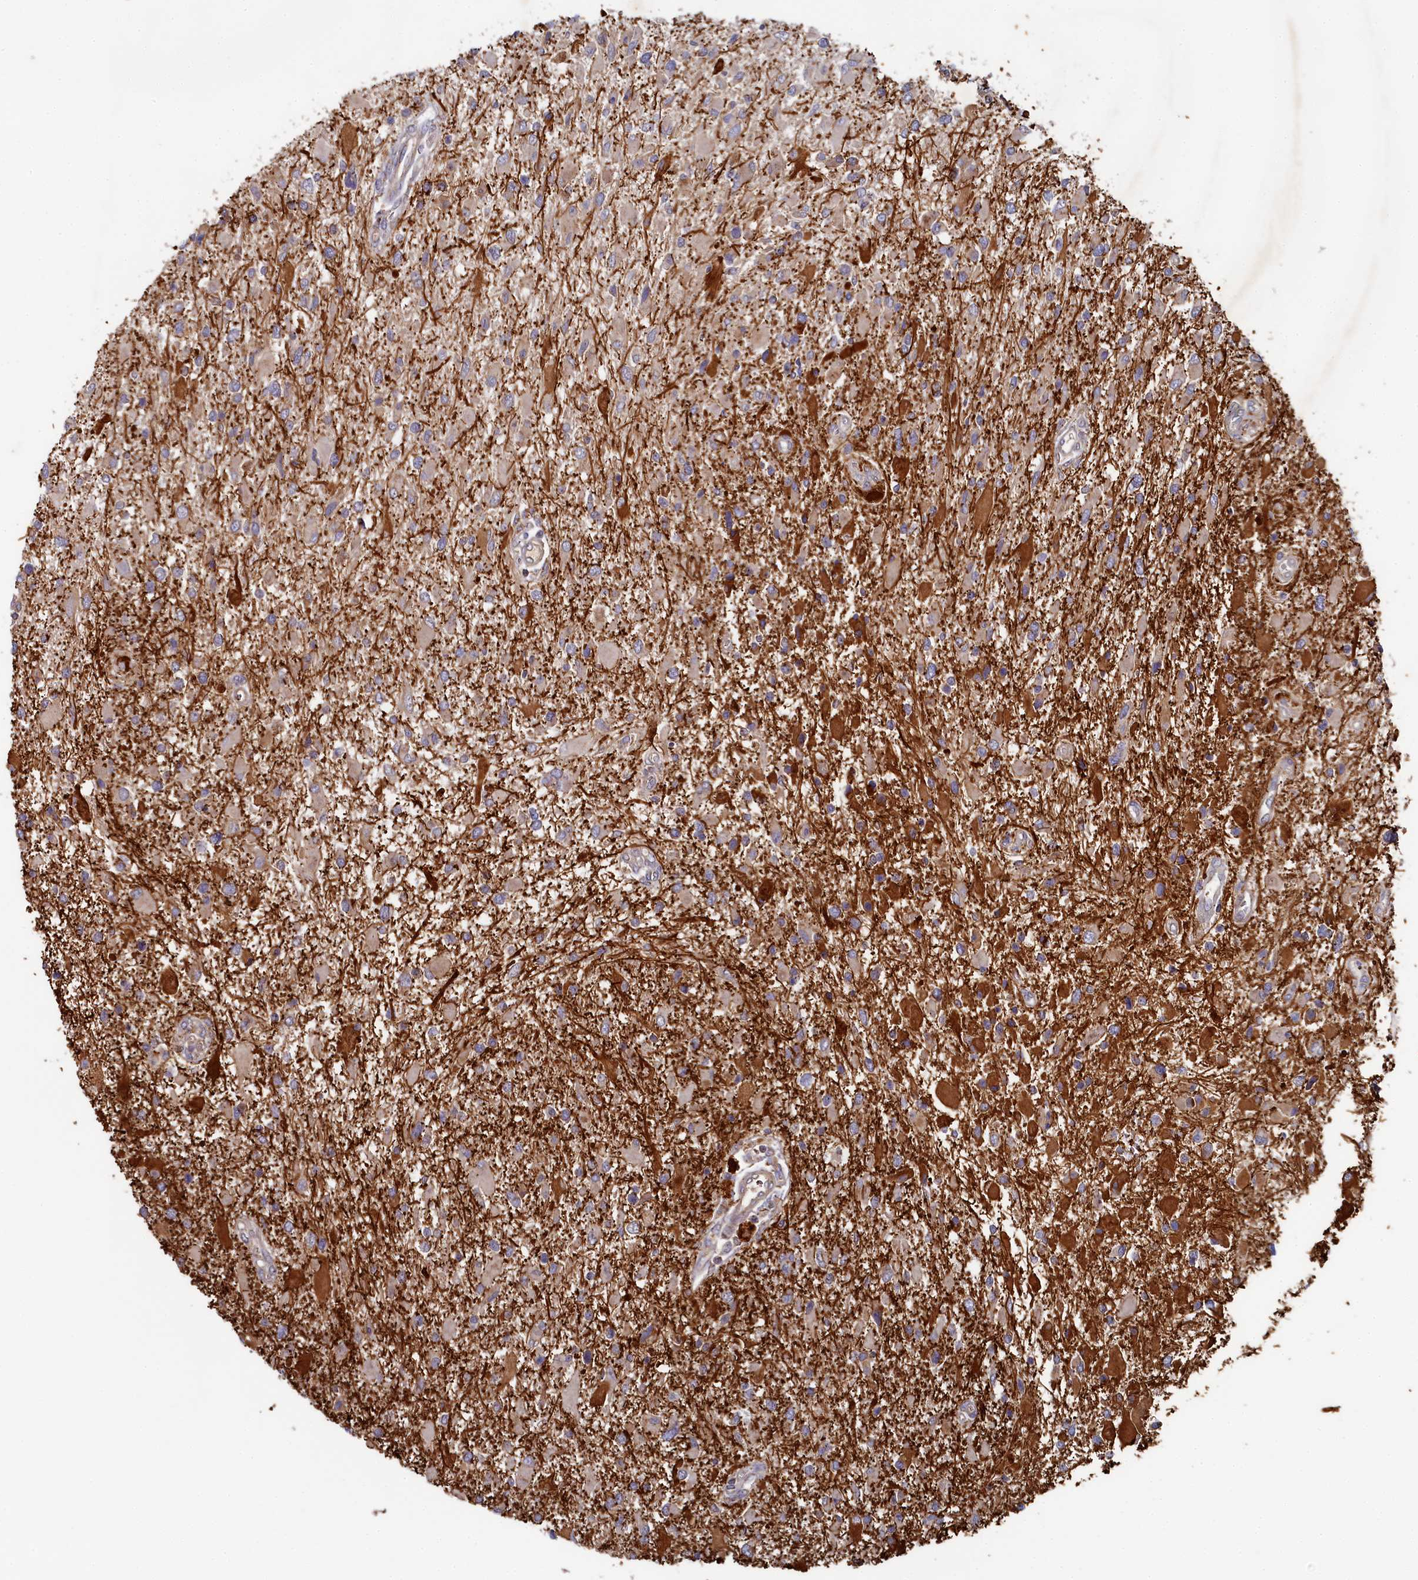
{"staining": {"intensity": "strong", "quantity": "25%-75%", "location": "cytoplasmic/membranous"}, "tissue": "glioma", "cell_type": "Tumor cells", "image_type": "cancer", "snomed": [{"axis": "morphology", "description": "Glioma, malignant, High grade"}, {"axis": "topography", "description": "Brain"}], "caption": "Protein staining of malignant high-grade glioma tissue shows strong cytoplasmic/membranous expression in approximately 25%-75% of tumor cells.", "gene": "HAUS2", "patient": {"sex": "male", "age": 53}}